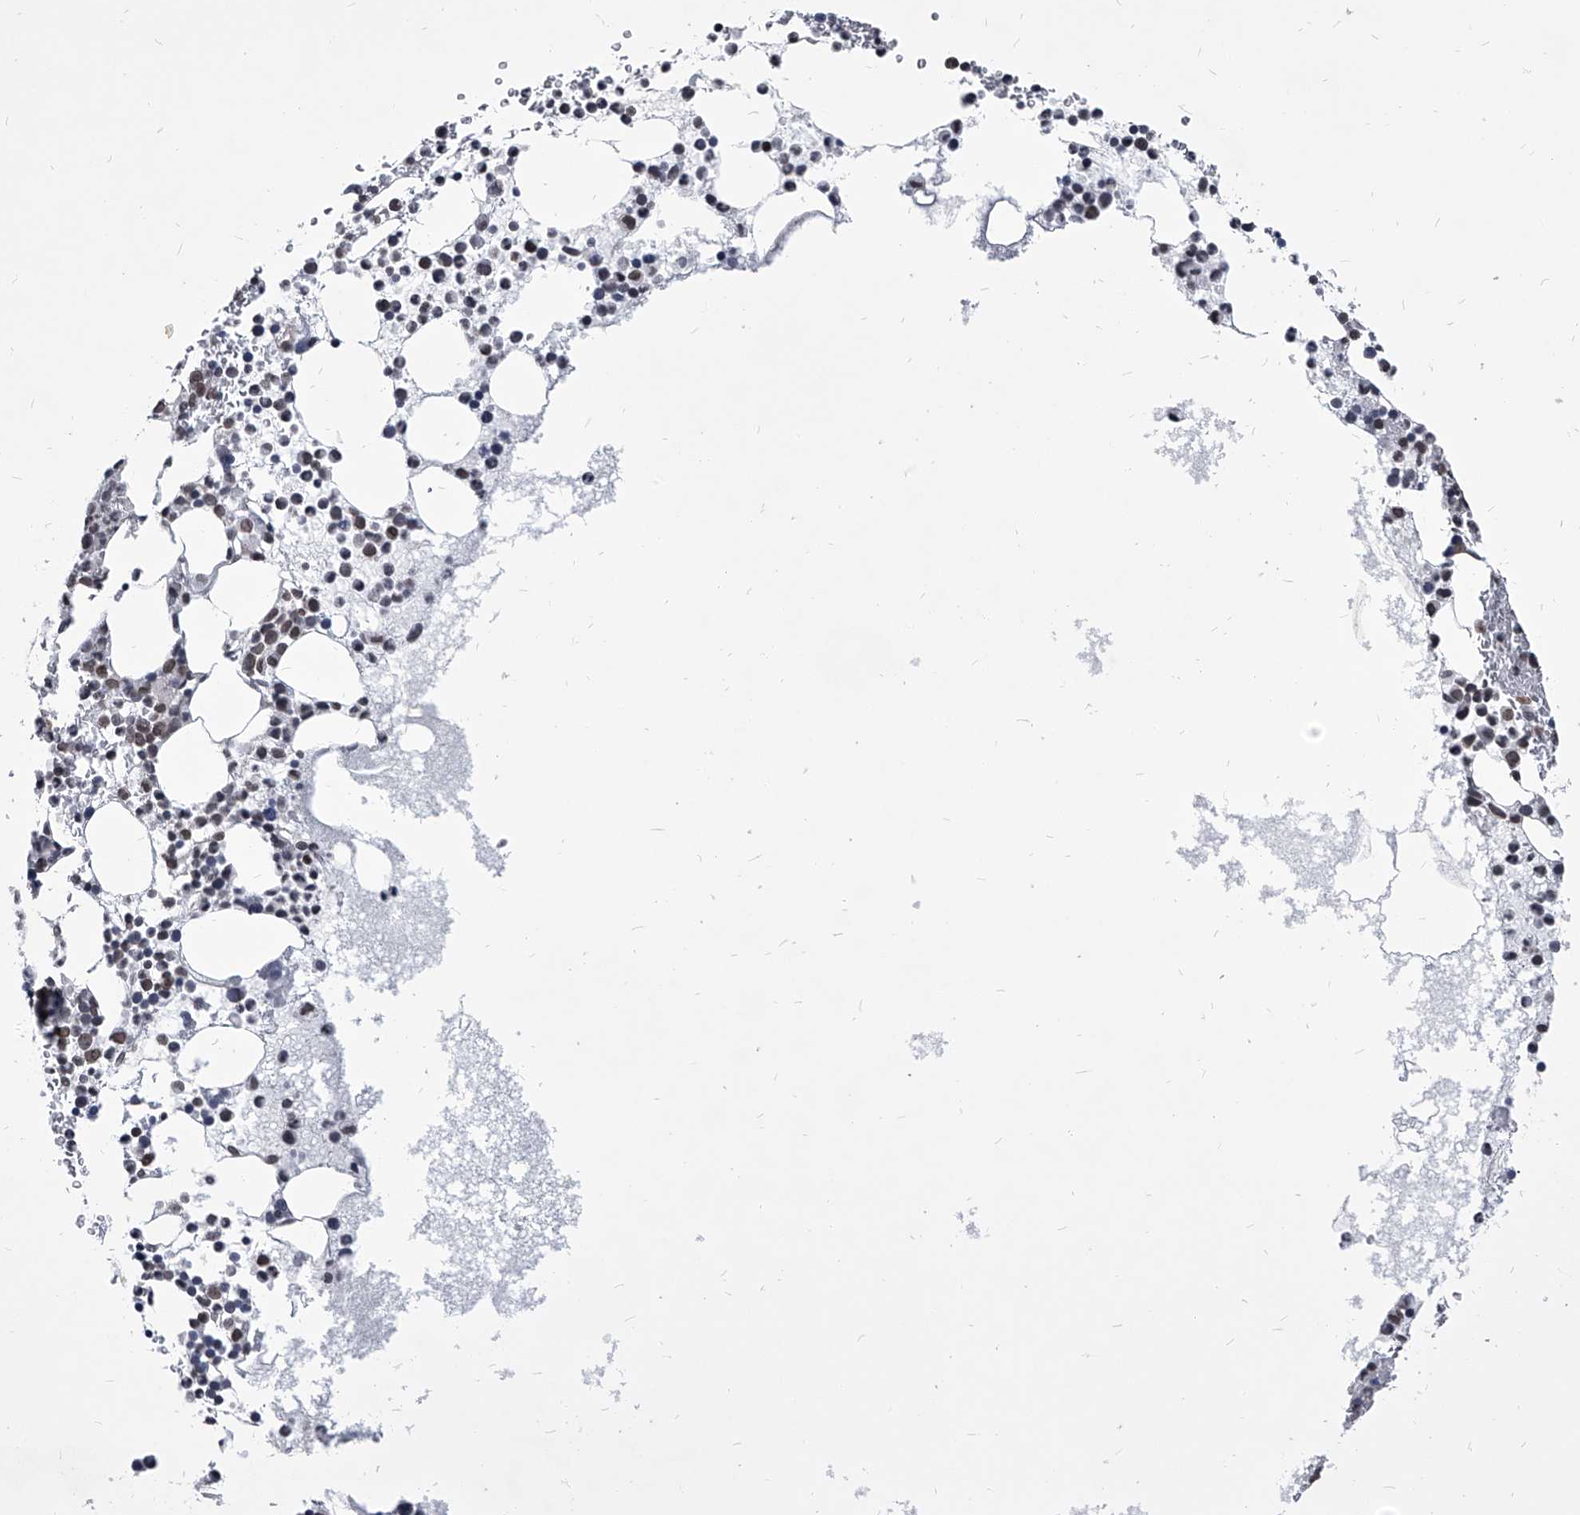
{"staining": {"intensity": "weak", "quantity": "<25%", "location": "nuclear"}, "tissue": "bone marrow", "cell_type": "Hematopoietic cells", "image_type": "normal", "snomed": [{"axis": "morphology", "description": "Normal tissue, NOS"}, {"axis": "topography", "description": "Bone marrow"}], "caption": "Immunohistochemical staining of normal human bone marrow exhibits no significant expression in hematopoietic cells.", "gene": "PPIL4", "patient": {"sex": "female", "age": 78}}